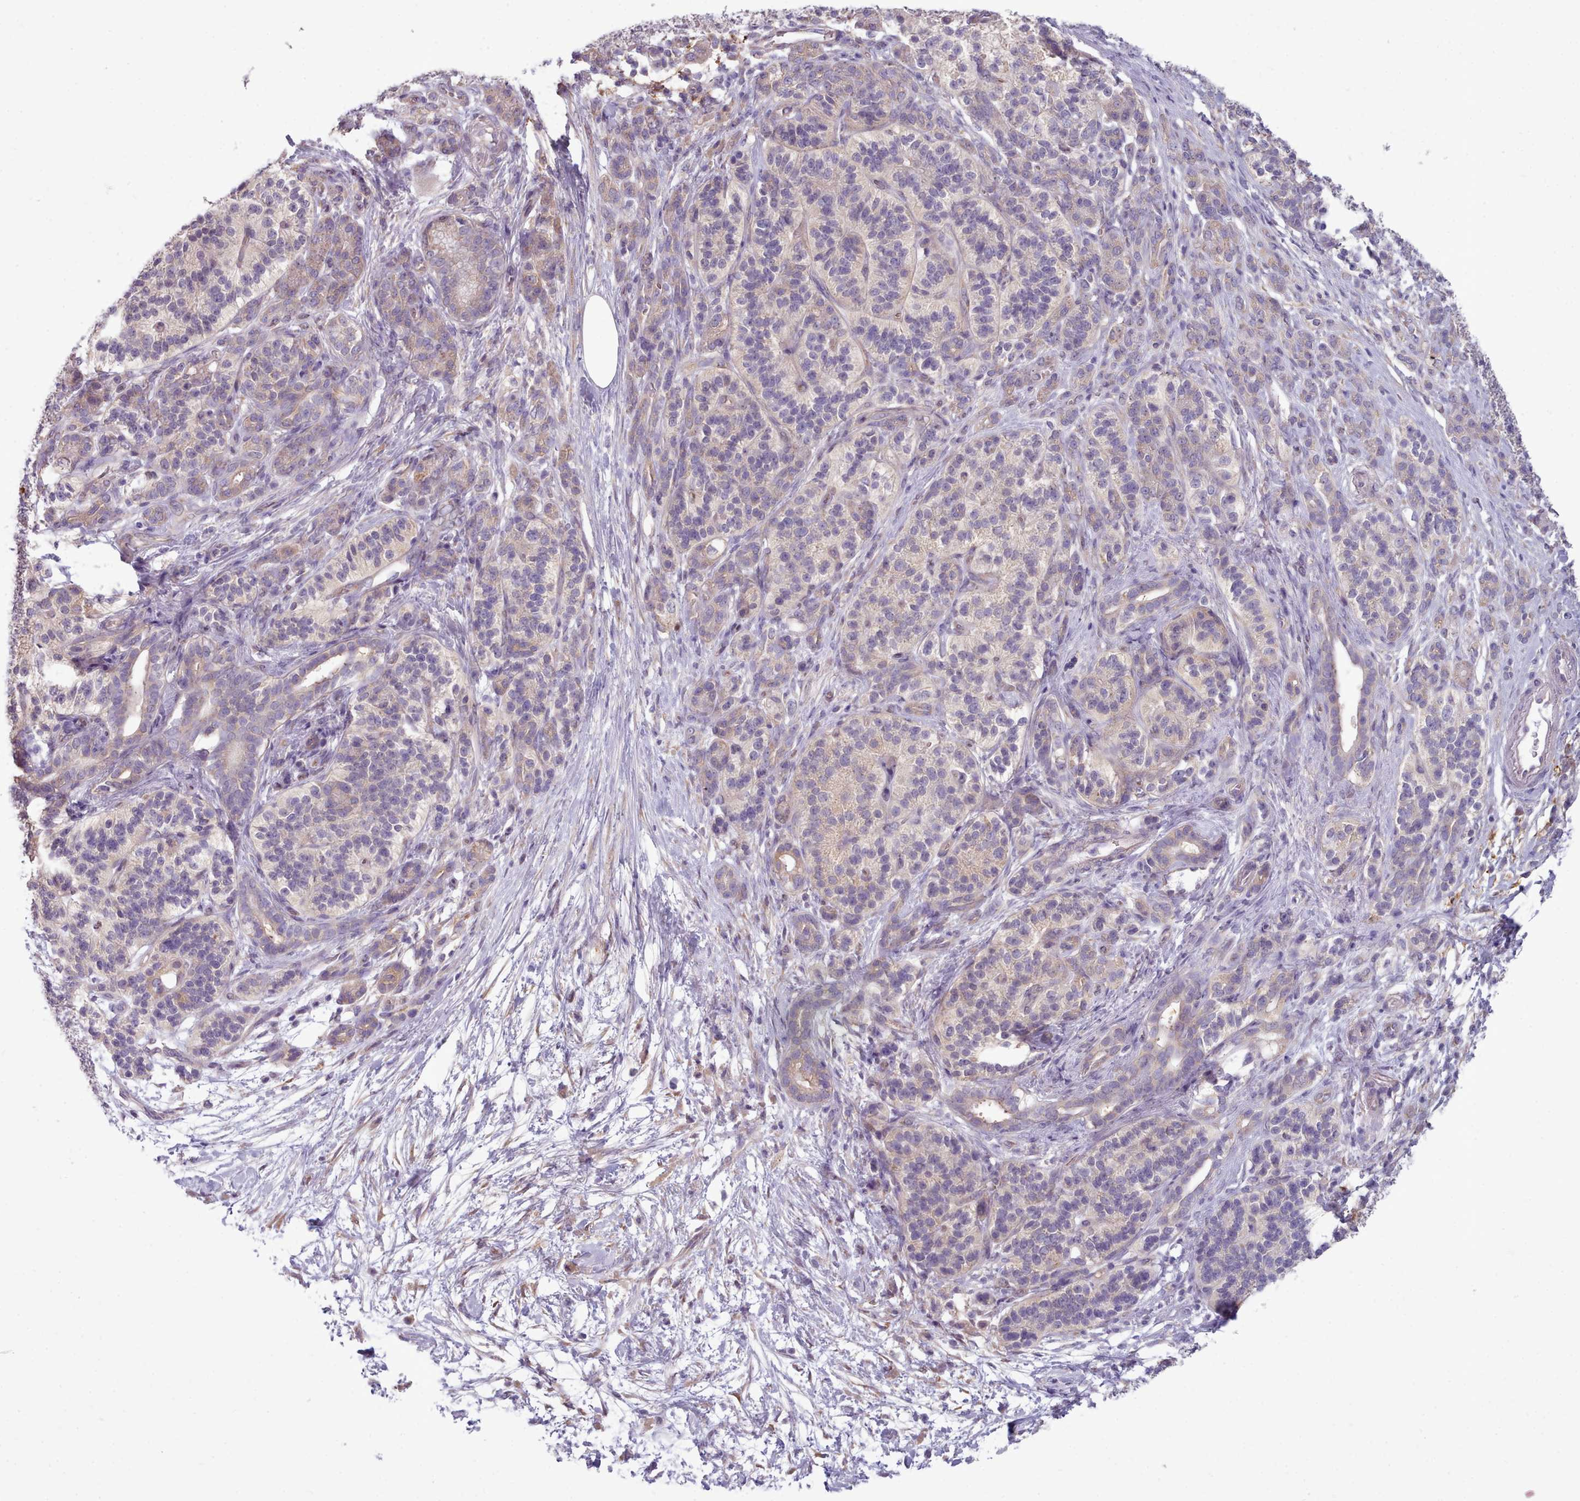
{"staining": {"intensity": "weak", "quantity": ">75%", "location": "cytoplasmic/membranous"}, "tissue": "pancreatic cancer", "cell_type": "Tumor cells", "image_type": "cancer", "snomed": [{"axis": "morphology", "description": "Adenocarcinoma, NOS"}, {"axis": "topography", "description": "Pancreas"}], "caption": "Immunohistochemistry micrograph of human pancreatic adenocarcinoma stained for a protein (brown), which exhibits low levels of weak cytoplasmic/membranous staining in approximately >75% of tumor cells.", "gene": "DPF1", "patient": {"sex": "male", "age": 57}}